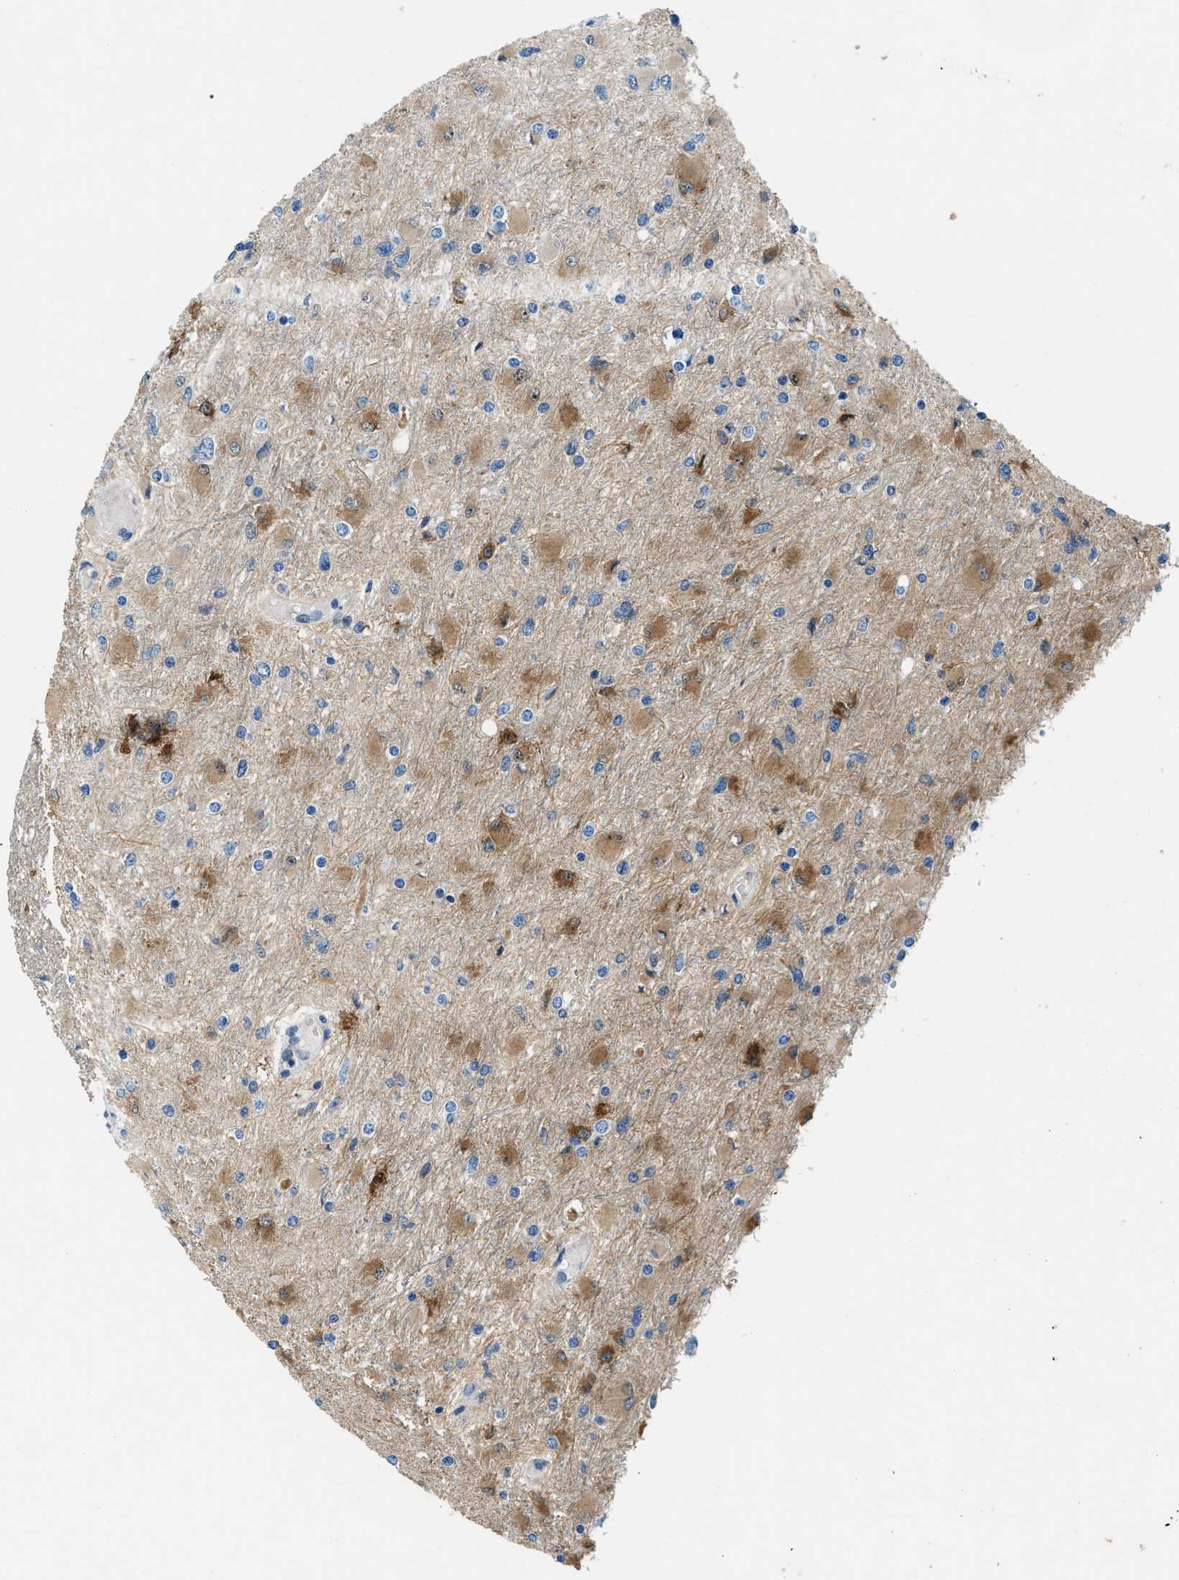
{"staining": {"intensity": "moderate", "quantity": "<25%", "location": "cytoplasmic/membranous"}, "tissue": "glioma", "cell_type": "Tumor cells", "image_type": "cancer", "snomed": [{"axis": "morphology", "description": "Glioma, malignant, High grade"}, {"axis": "topography", "description": "Cerebral cortex"}], "caption": "Moderate cytoplasmic/membranous positivity is identified in approximately <25% of tumor cells in malignant glioma (high-grade). (brown staining indicates protein expression, while blue staining denotes nuclei).", "gene": "PFKP", "patient": {"sex": "female", "age": 36}}